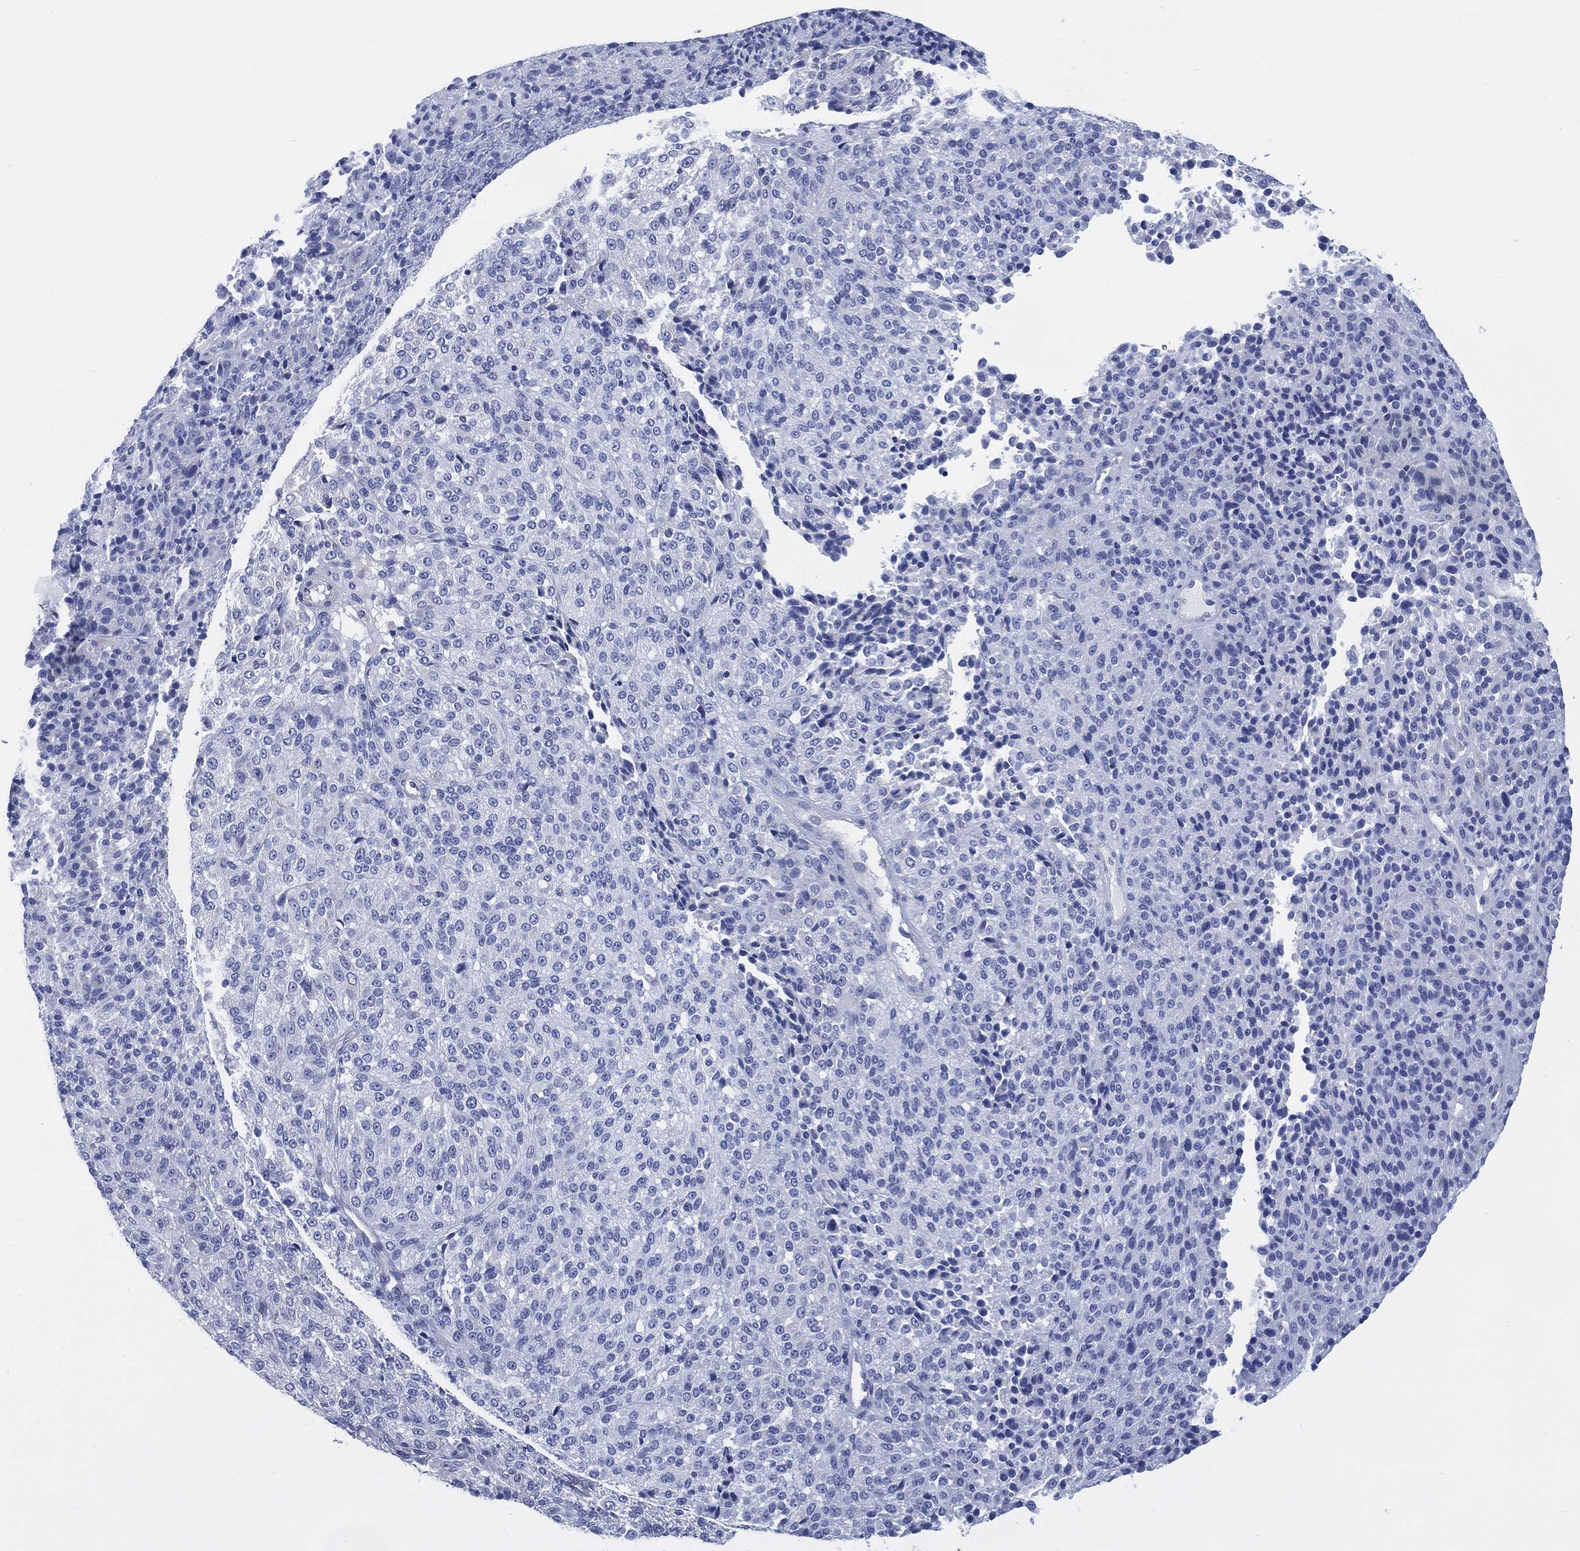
{"staining": {"intensity": "negative", "quantity": "none", "location": "none"}, "tissue": "melanoma", "cell_type": "Tumor cells", "image_type": "cancer", "snomed": [{"axis": "morphology", "description": "Malignant melanoma, Metastatic site"}, {"axis": "topography", "description": "Brain"}], "caption": "Immunohistochemistry histopathology image of neoplastic tissue: melanoma stained with DAB (3,3'-diaminobenzidine) displays no significant protein positivity in tumor cells.", "gene": "DDI1", "patient": {"sex": "female", "age": 56}}